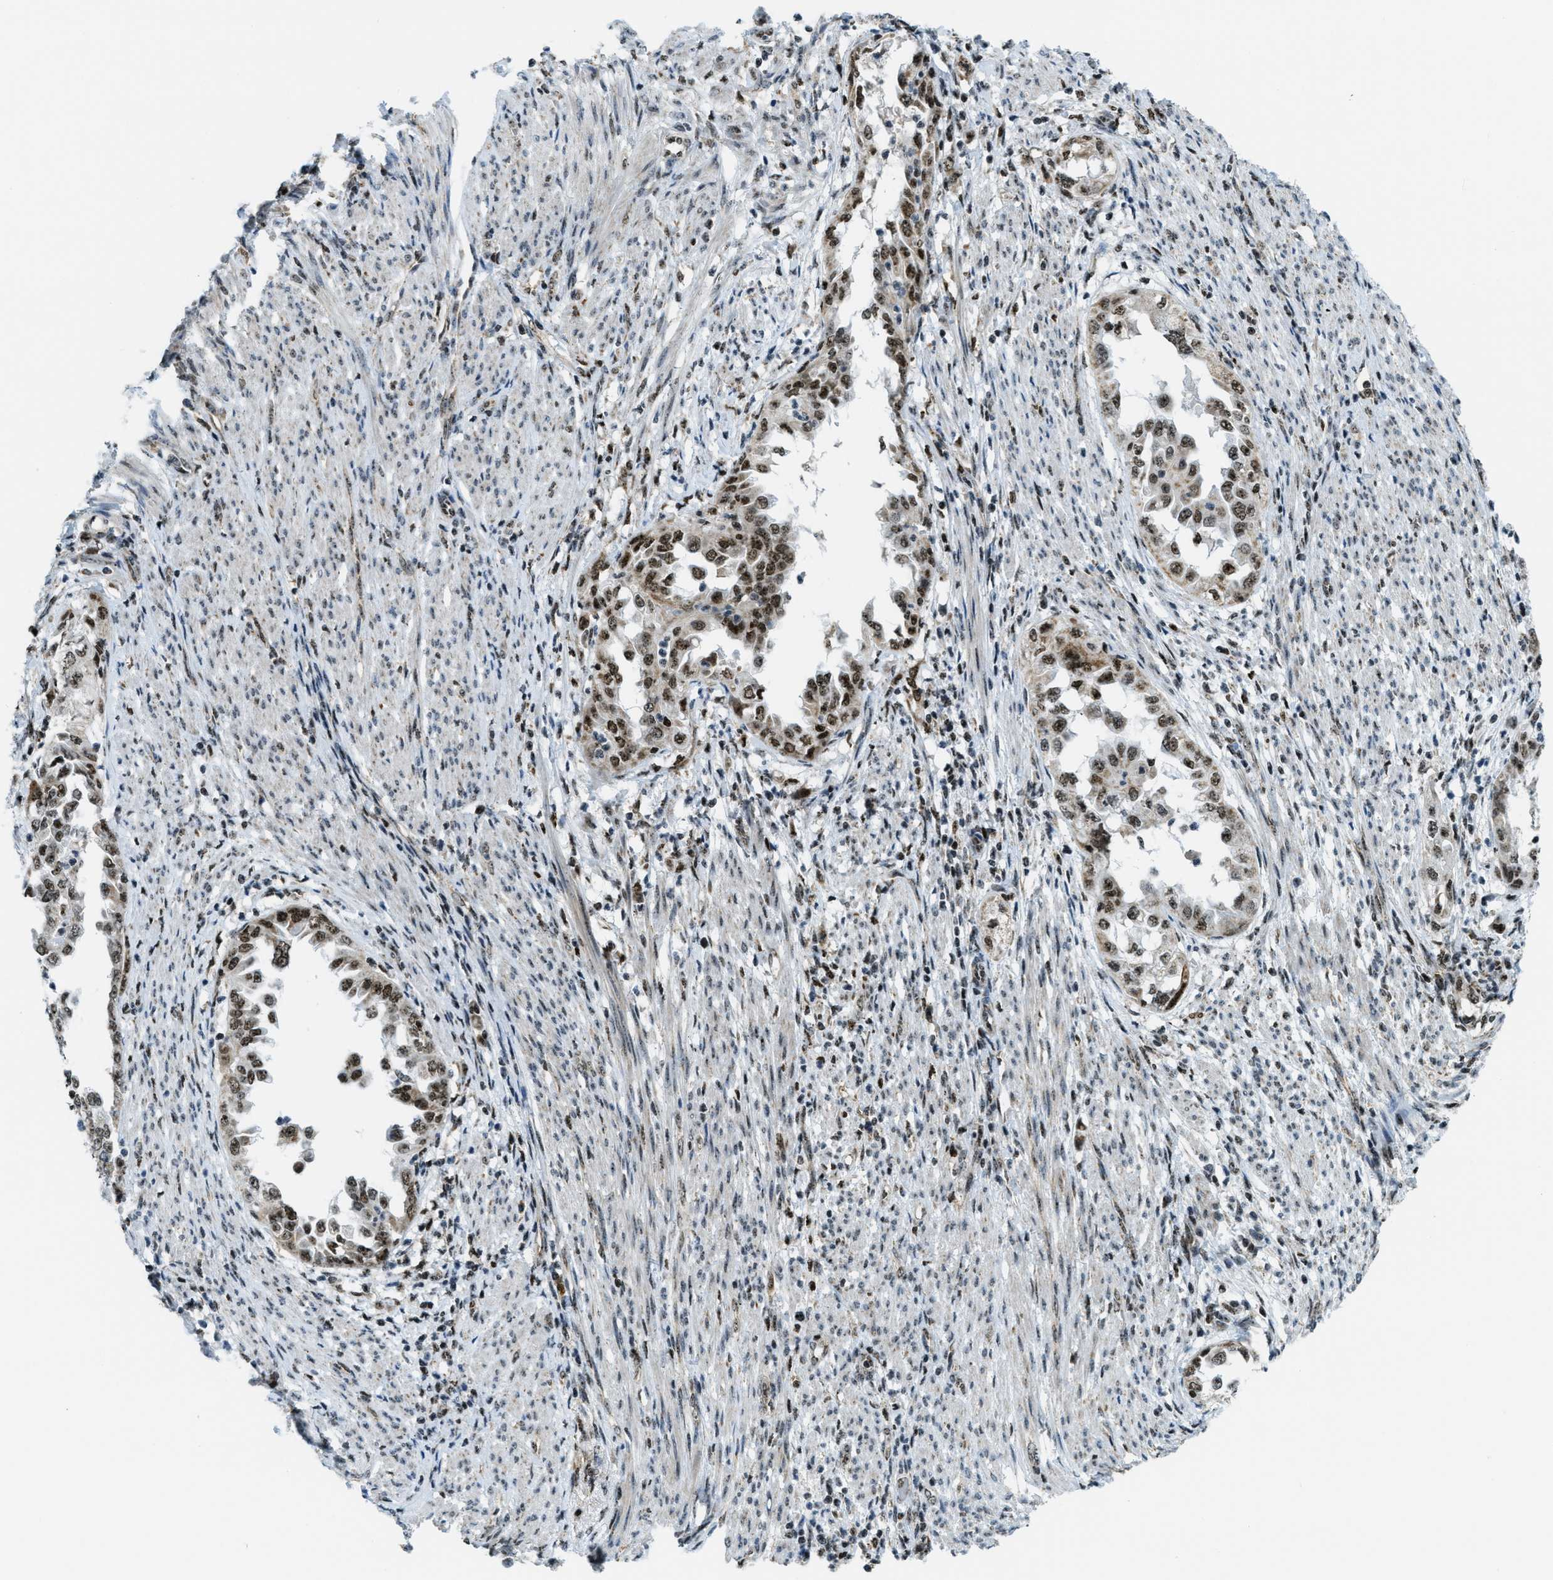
{"staining": {"intensity": "strong", "quantity": ">75%", "location": "cytoplasmic/membranous,nuclear"}, "tissue": "endometrial cancer", "cell_type": "Tumor cells", "image_type": "cancer", "snomed": [{"axis": "morphology", "description": "Adenocarcinoma, NOS"}, {"axis": "topography", "description": "Endometrium"}], "caption": "Immunohistochemical staining of human adenocarcinoma (endometrial) exhibits high levels of strong cytoplasmic/membranous and nuclear expression in about >75% of tumor cells.", "gene": "SP100", "patient": {"sex": "female", "age": 85}}